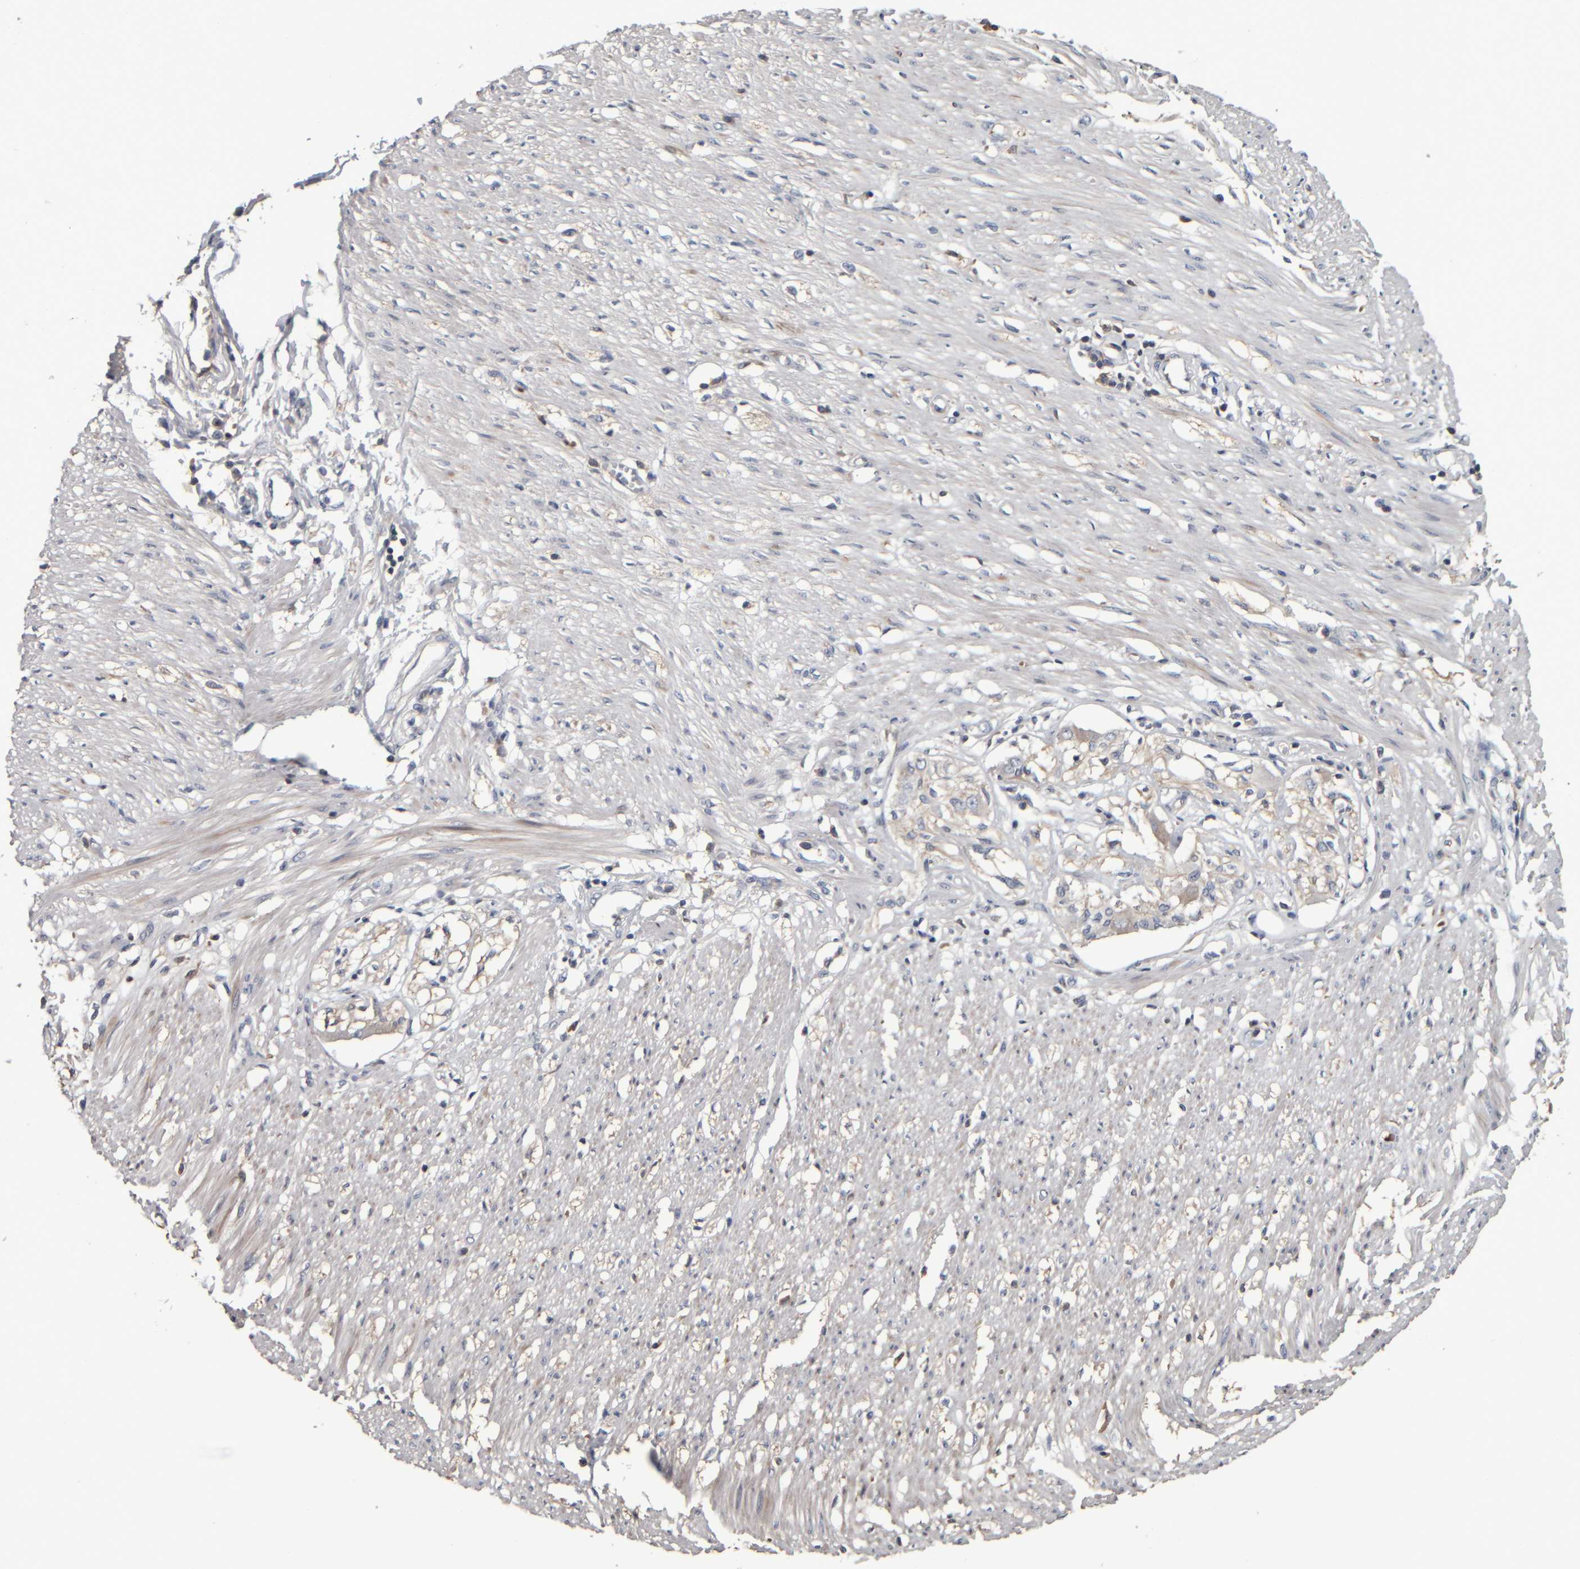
{"staining": {"intensity": "negative", "quantity": "none", "location": "none"}, "tissue": "adipose tissue", "cell_type": "Adipocytes", "image_type": "normal", "snomed": [{"axis": "morphology", "description": "Normal tissue, NOS"}, {"axis": "morphology", "description": "Adenocarcinoma, NOS"}, {"axis": "topography", "description": "Colon"}, {"axis": "topography", "description": "Peripheral nerve tissue"}], "caption": "Adipose tissue was stained to show a protein in brown. There is no significant staining in adipocytes. (DAB (3,3'-diaminobenzidine) IHC, high magnification).", "gene": "CAVIN4", "patient": {"sex": "male", "age": 14}}